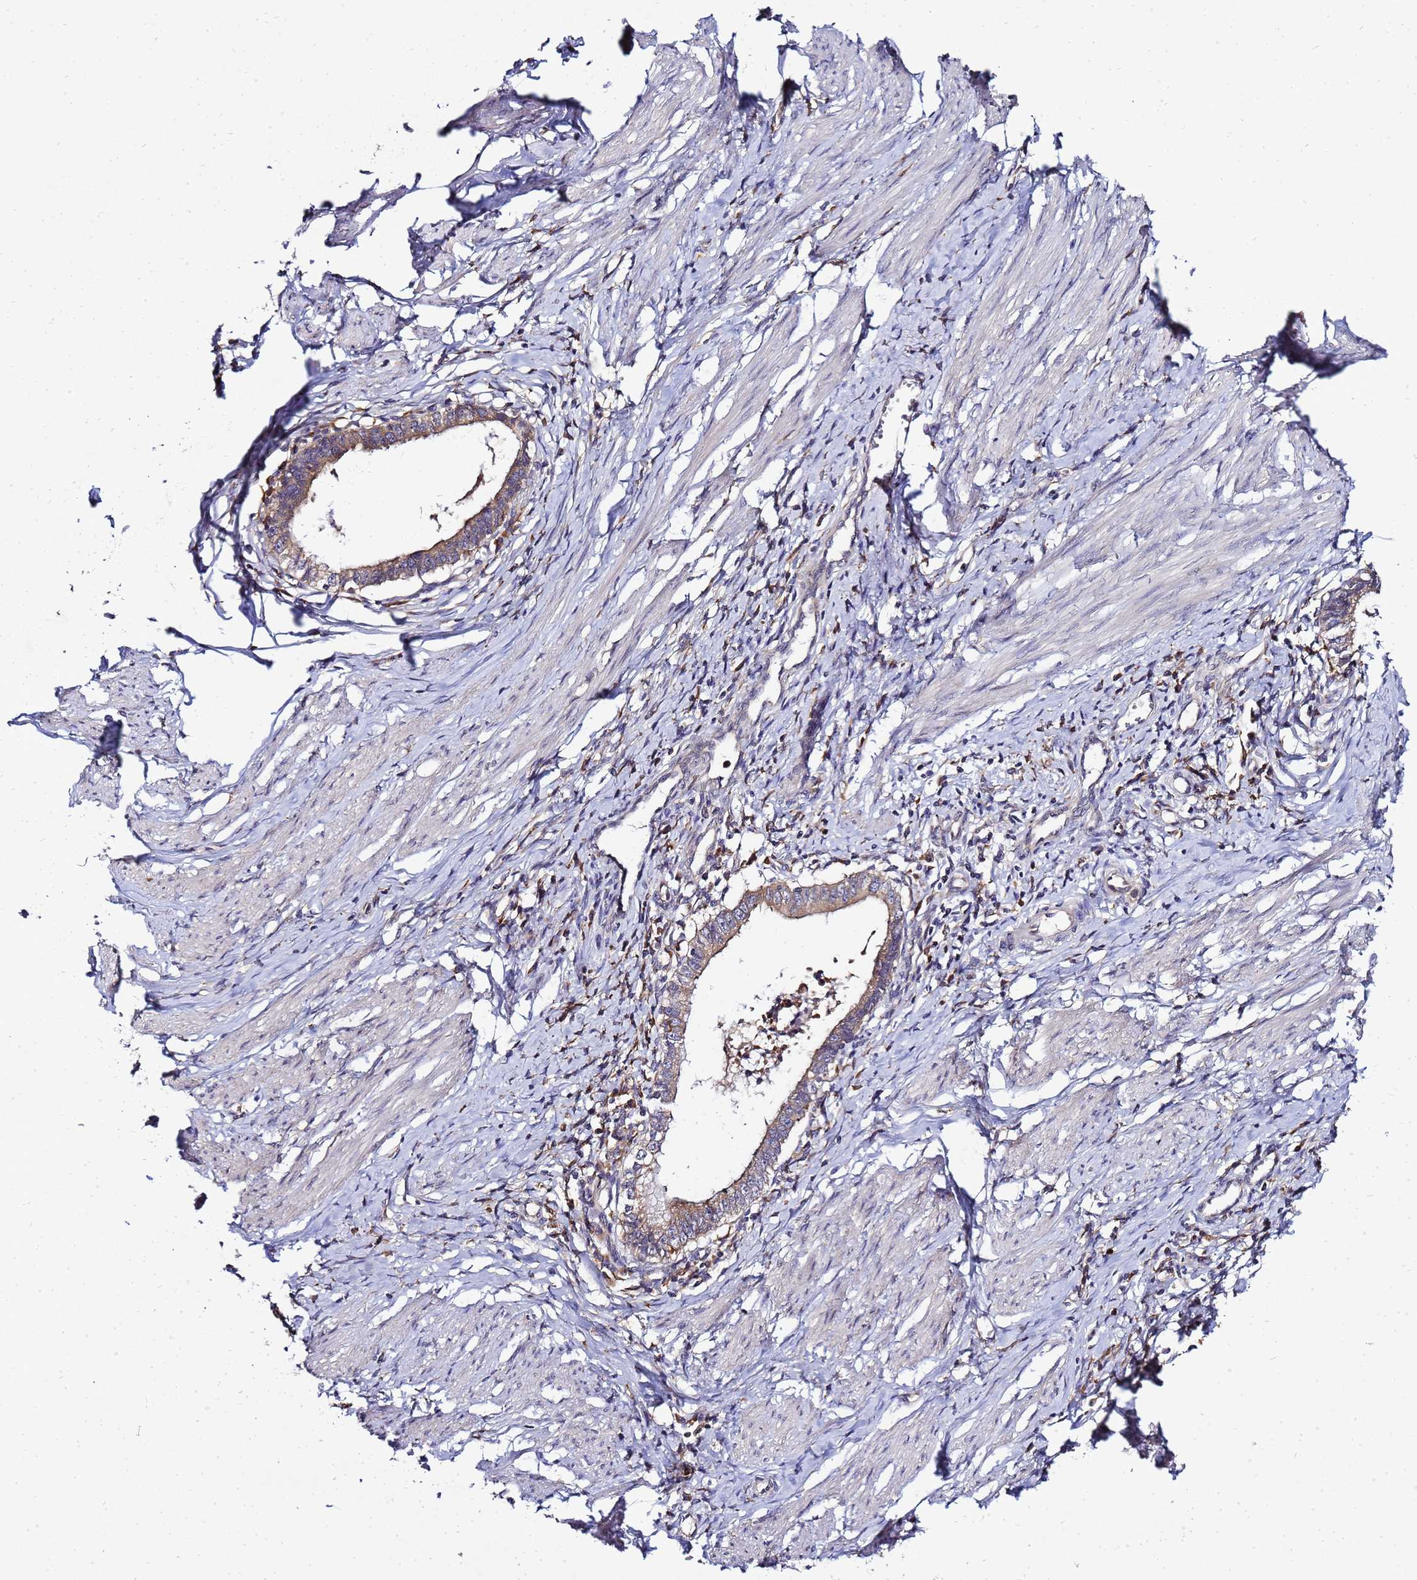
{"staining": {"intensity": "weak", "quantity": ">75%", "location": "cytoplasmic/membranous"}, "tissue": "cervical cancer", "cell_type": "Tumor cells", "image_type": "cancer", "snomed": [{"axis": "morphology", "description": "Adenocarcinoma, NOS"}, {"axis": "topography", "description": "Cervix"}], "caption": "This image reveals immunohistochemistry staining of cervical adenocarcinoma, with low weak cytoplasmic/membranous positivity in about >75% of tumor cells.", "gene": "ADPGK", "patient": {"sex": "female", "age": 36}}